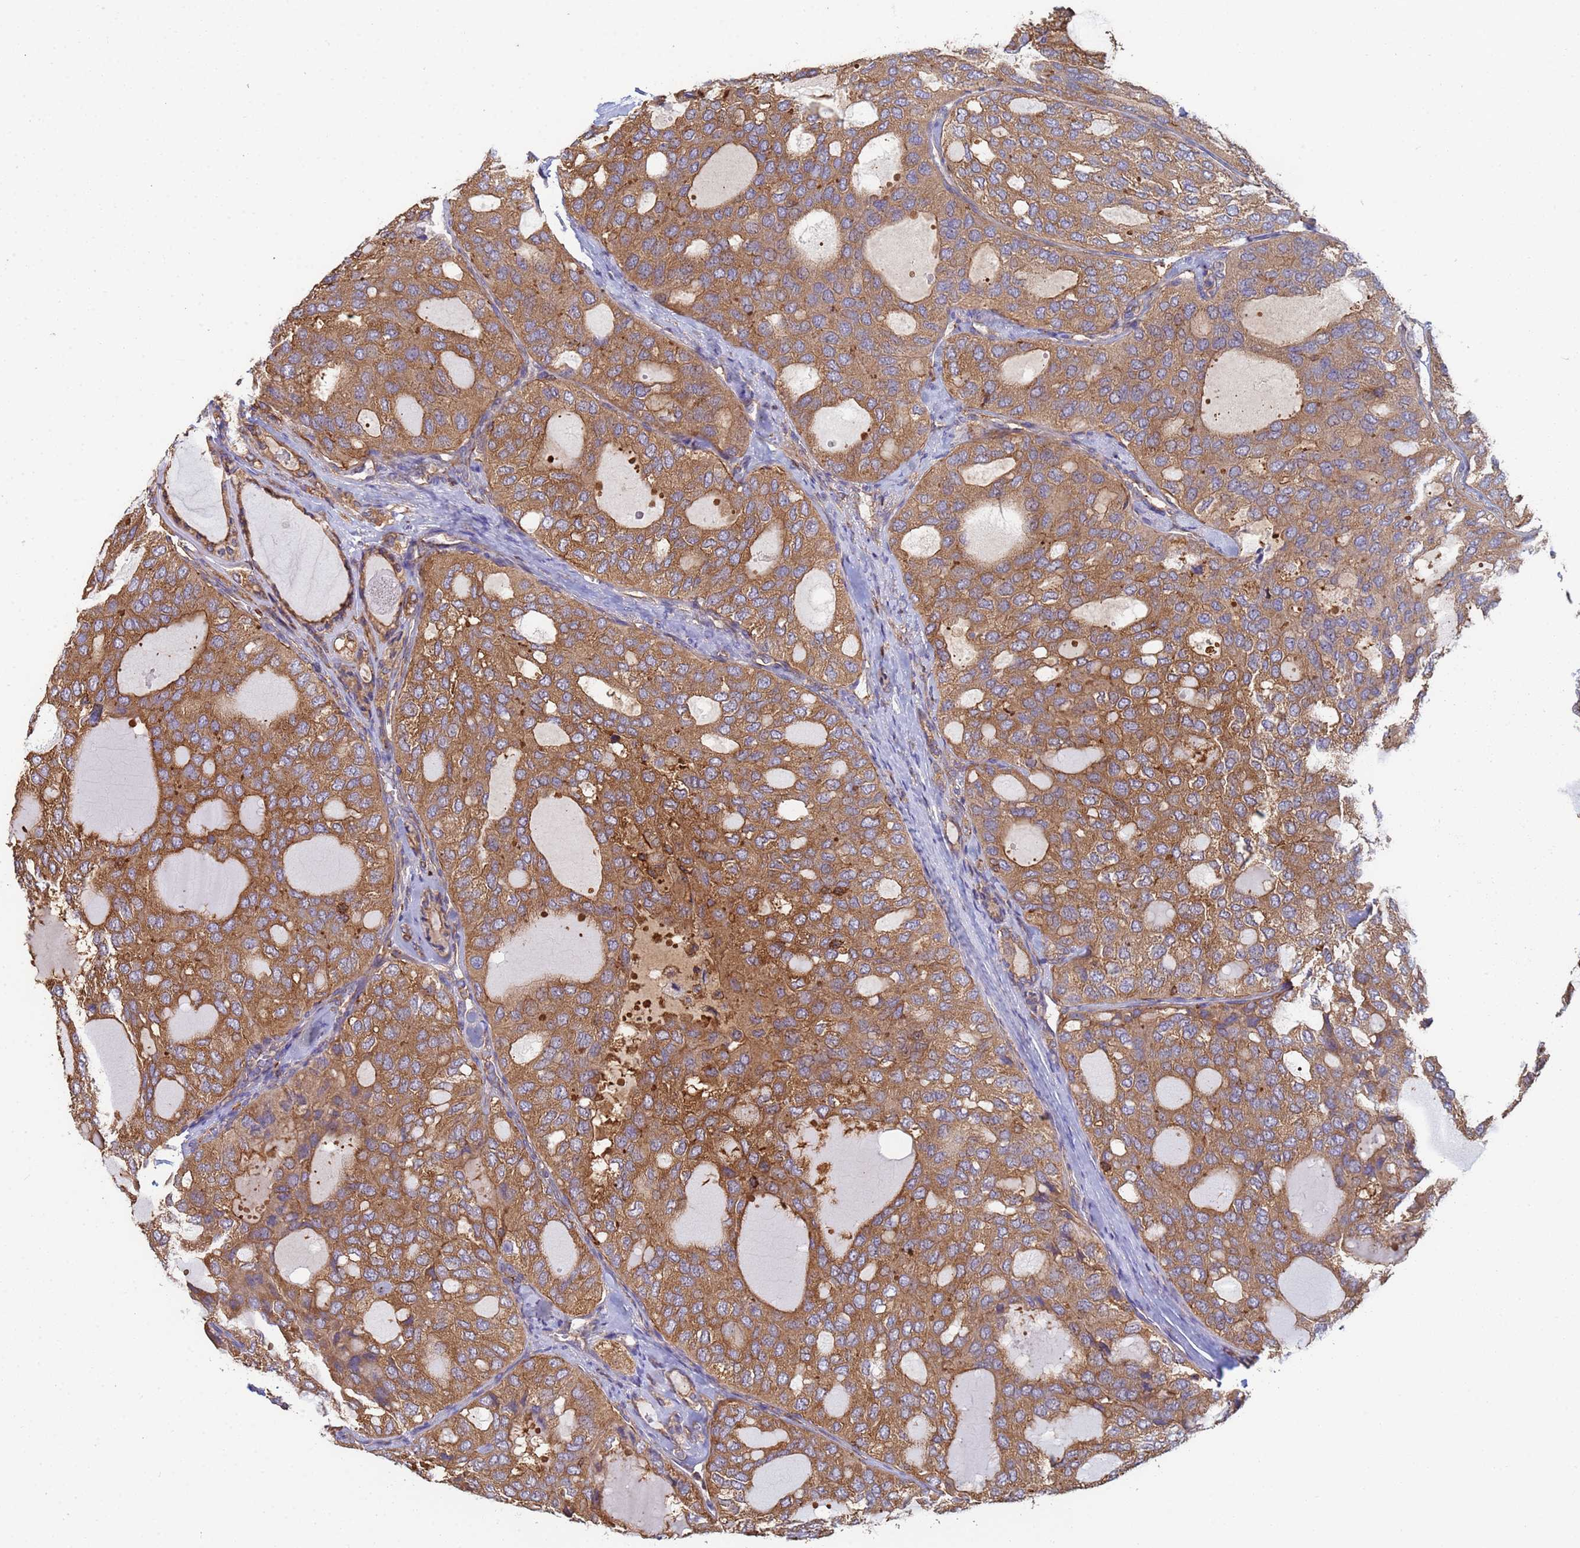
{"staining": {"intensity": "moderate", "quantity": ">75%", "location": "cytoplasmic/membranous"}, "tissue": "thyroid cancer", "cell_type": "Tumor cells", "image_type": "cancer", "snomed": [{"axis": "morphology", "description": "Follicular adenoma carcinoma, NOS"}, {"axis": "topography", "description": "Thyroid gland"}], "caption": "A photomicrograph of human thyroid follicular adenoma carcinoma stained for a protein reveals moderate cytoplasmic/membranous brown staining in tumor cells.", "gene": "ZNG1B", "patient": {"sex": "male", "age": 75}}